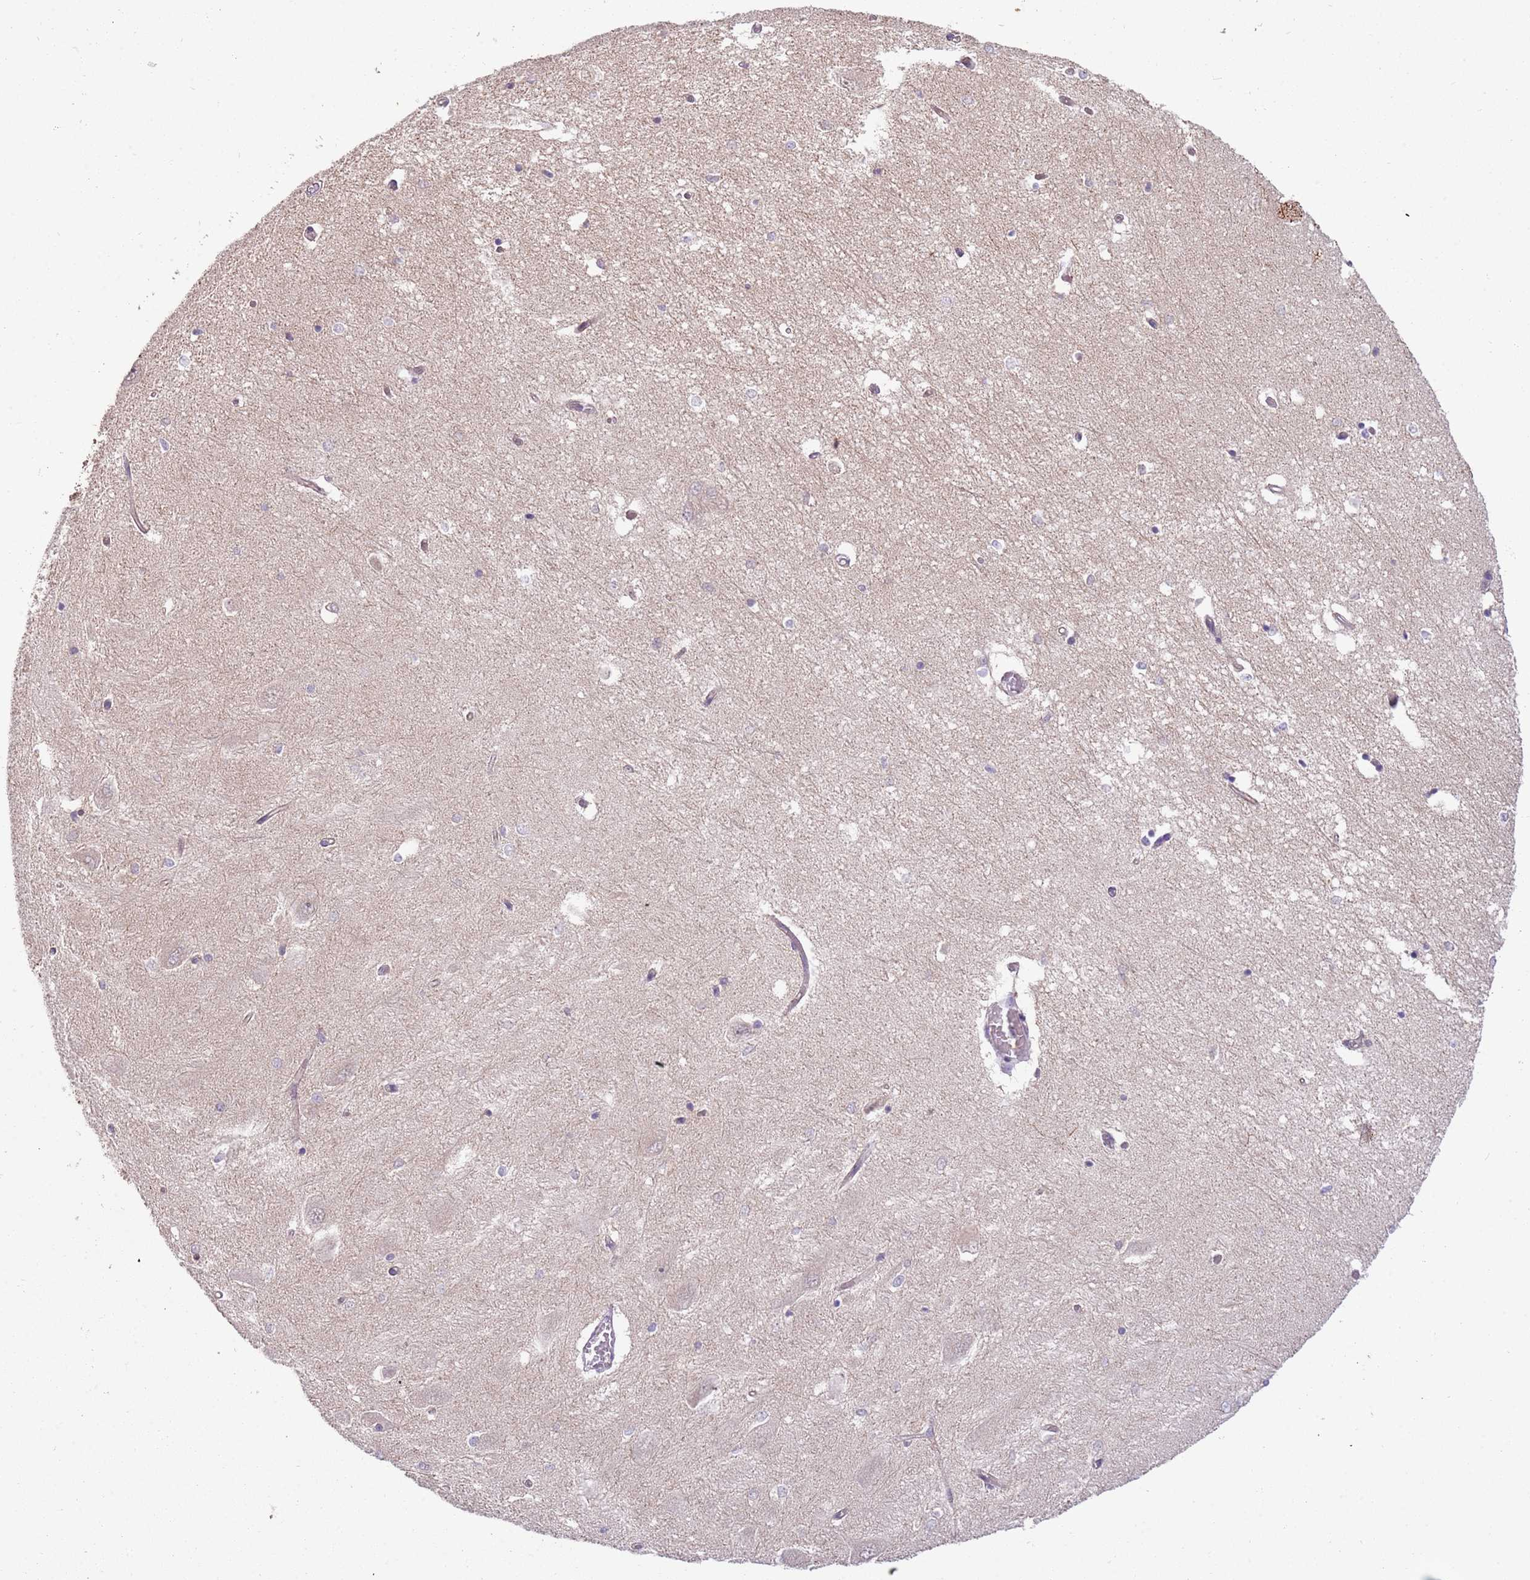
{"staining": {"intensity": "weak", "quantity": "25%-75%", "location": "cytoplasmic/membranous,nuclear"}, "tissue": "hippocampus", "cell_type": "Glial cells", "image_type": "normal", "snomed": [{"axis": "morphology", "description": "Normal tissue, NOS"}, {"axis": "topography", "description": "Hippocampus"}], "caption": "Immunohistochemical staining of normal human hippocampus shows 25%-75% levels of weak cytoplasmic/membranous,nuclear protein expression in about 25%-75% of glial cells. Nuclei are stained in blue.", "gene": "NBPF4", "patient": {"sex": "male", "age": 45}}